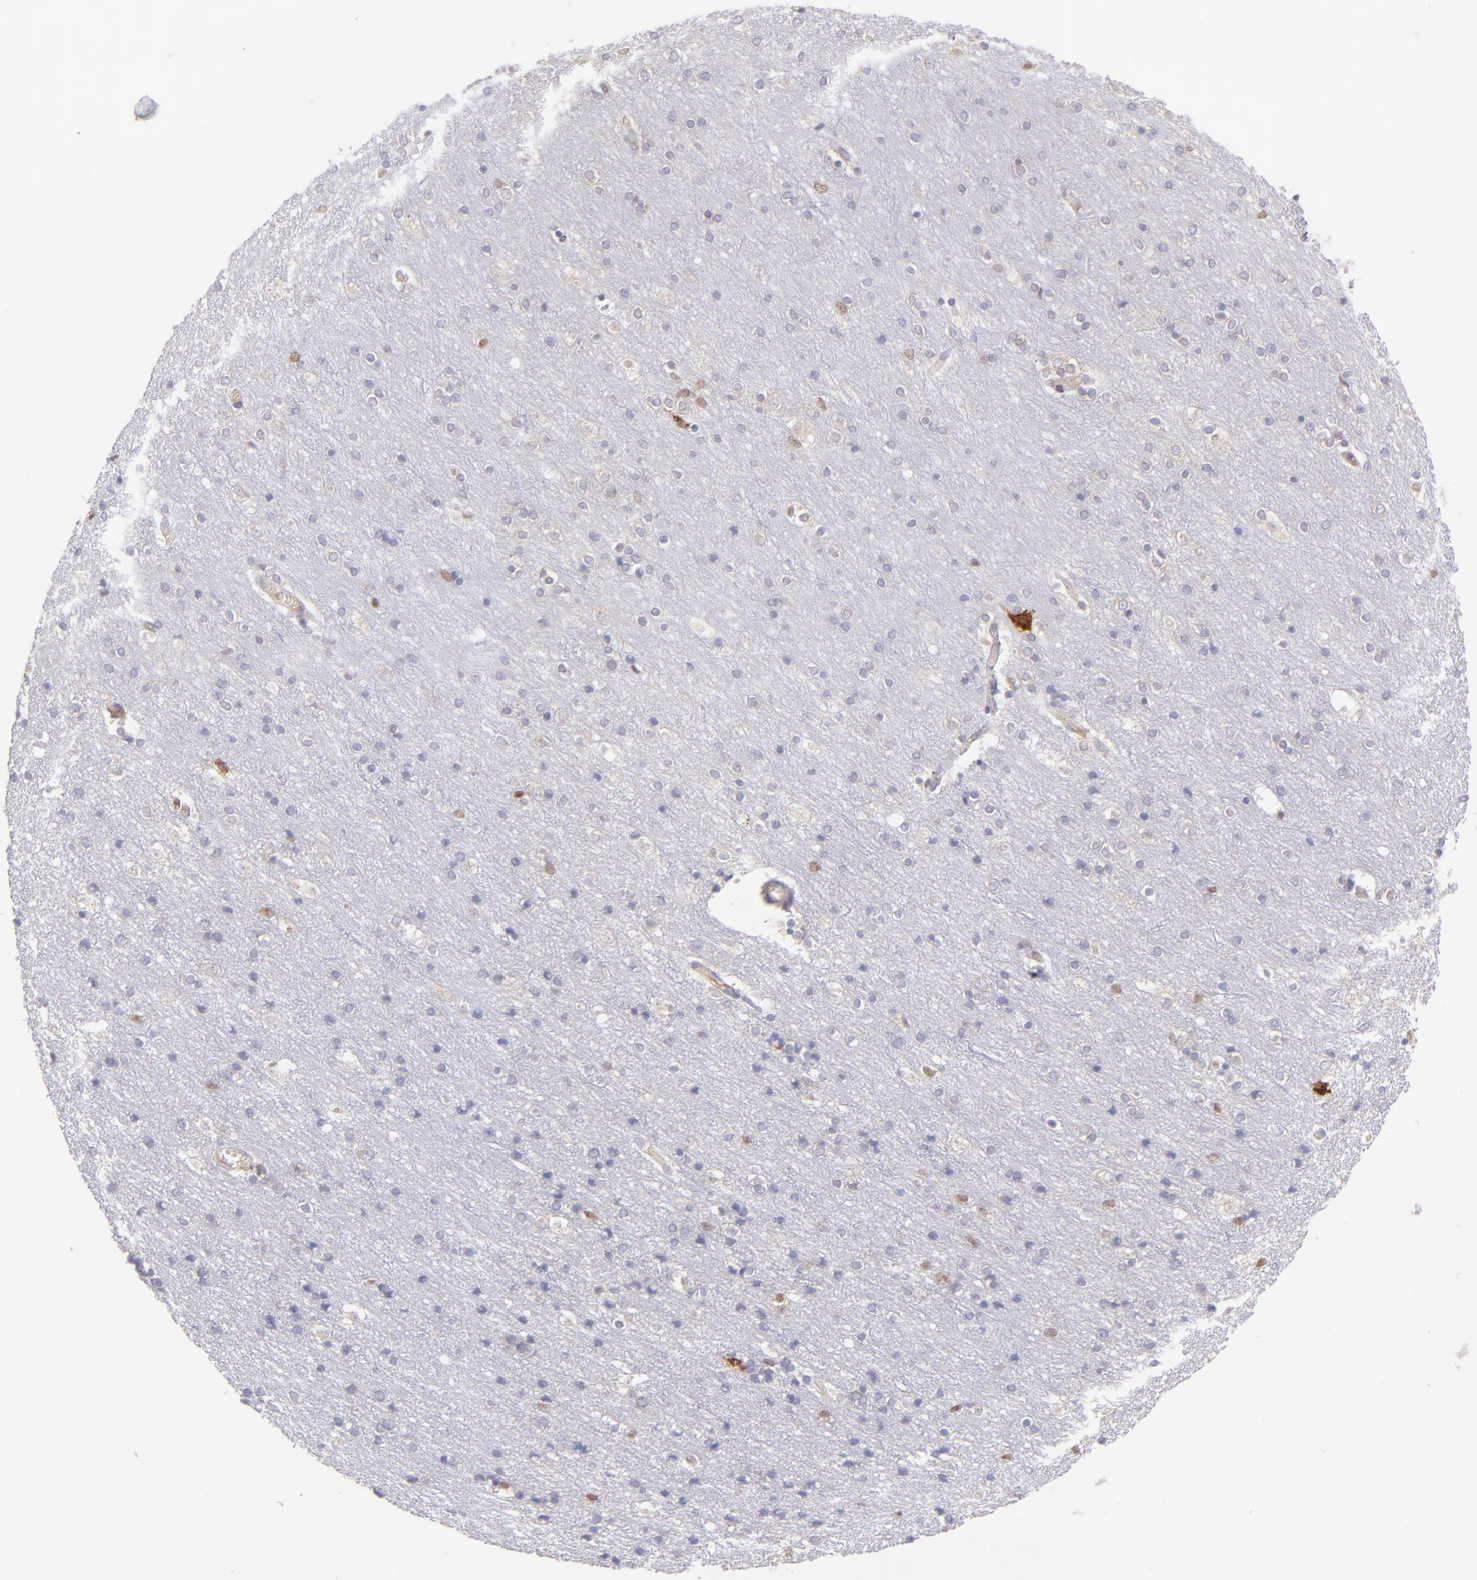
{"staining": {"intensity": "negative", "quantity": "none", "location": "none"}, "tissue": "cerebral cortex", "cell_type": "Endothelial cells", "image_type": "normal", "snomed": [{"axis": "morphology", "description": "Normal tissue, NOS"}, {"axis": "topography", "description": "Cerebral cortex"}], "caption": "The photomicrograph exhibits no significant staining in endothelial cells of cerebral cortex.", "gene": "IRF8", "patient": {"sex": "female", "age": 54}}